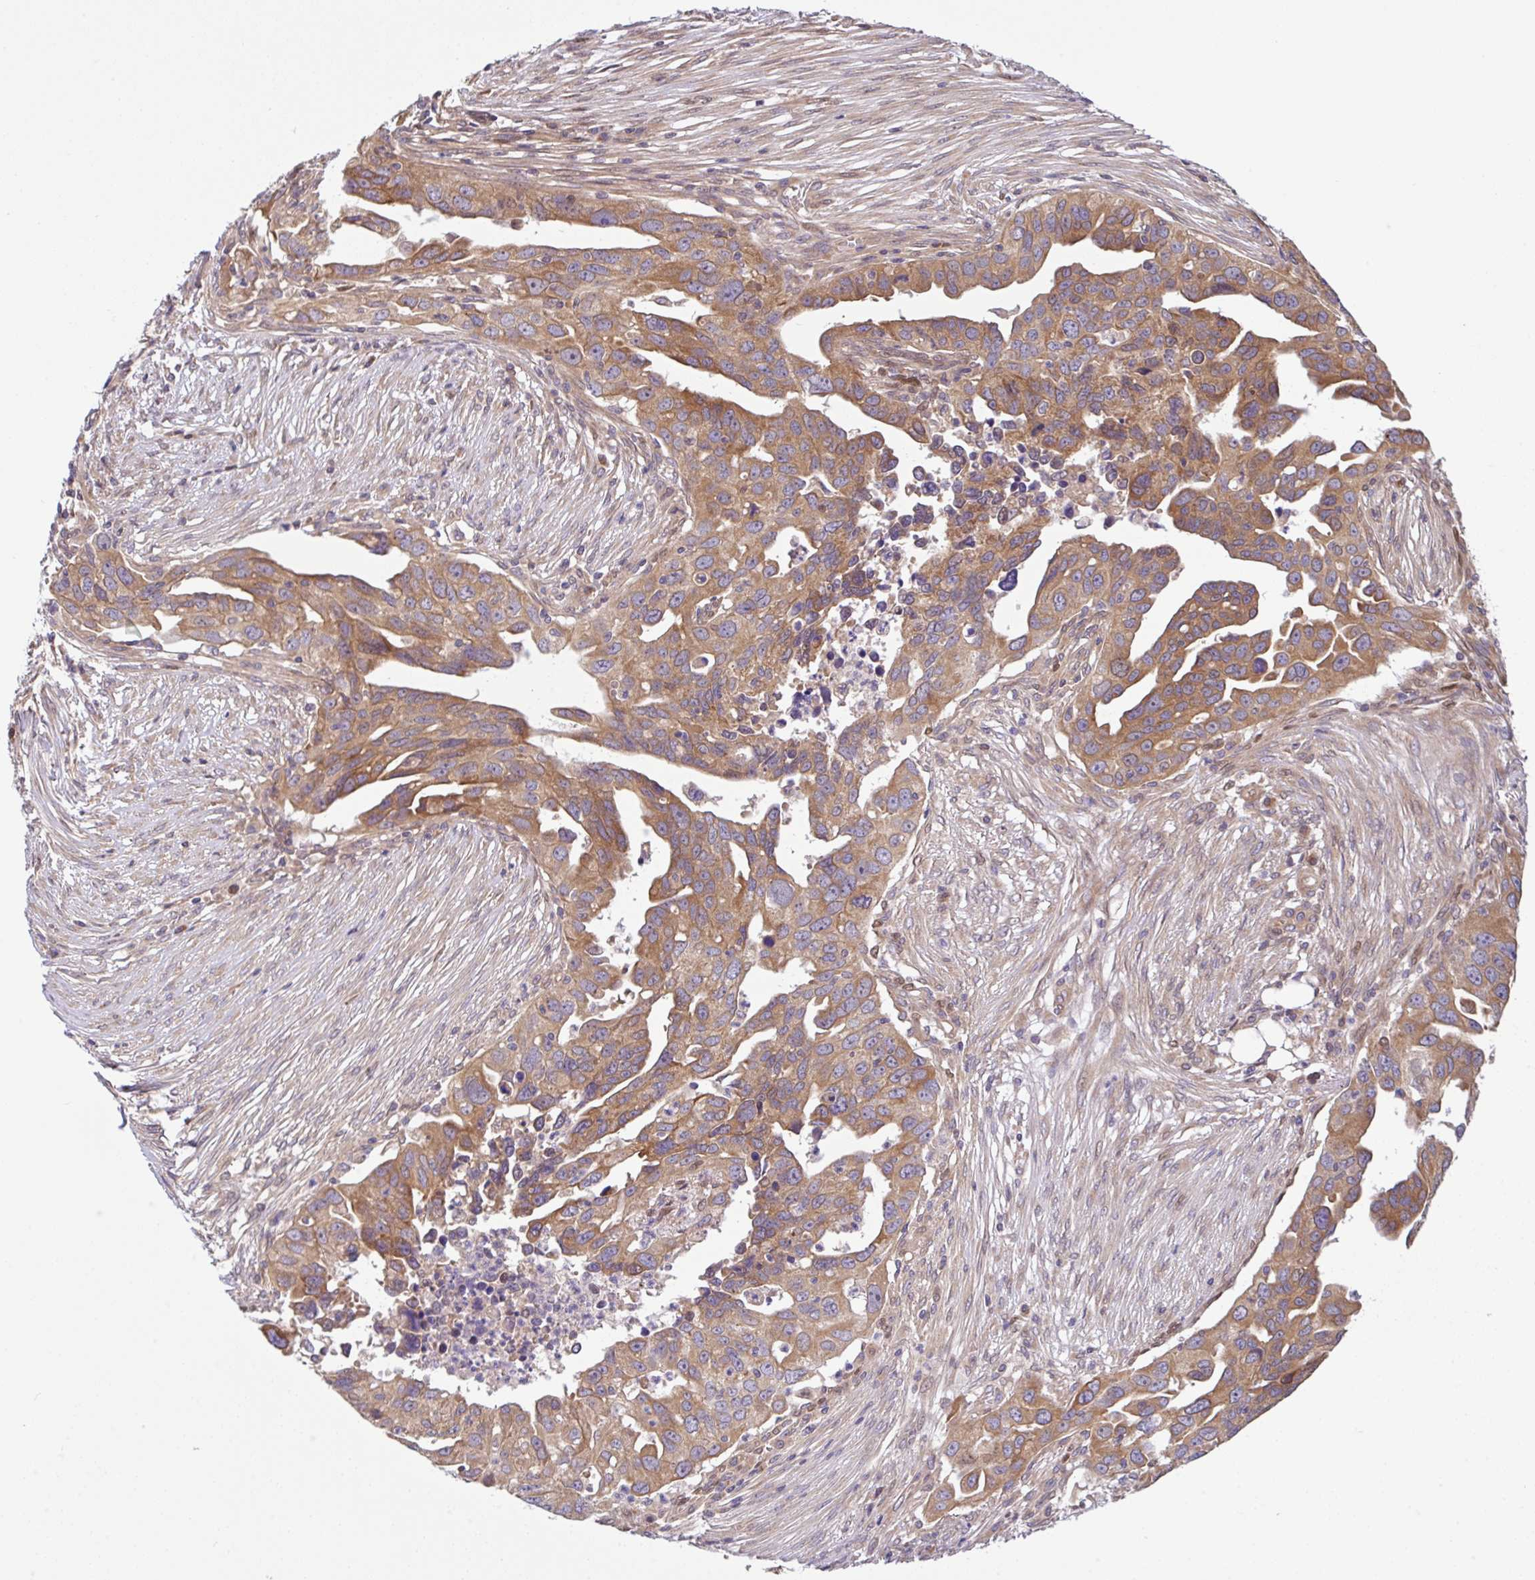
{"staining": {"intensity": "moderate", "quantity": ">75%", "location": "cytoplasmic/membranous"}, "tissue": "ovarian cancer", "cell_type": "Tumor cells", "image_type": "cancer", "snomed": [{"axis": "morphology", "description": "Carcinoma, endometroid"}, {"axis": "morphology", "description": "Cystadenocarcinoma, serous, NOS"}, {"axis": "topography", "description": "Ovary"}], "caption": "Human ovarian endometroid carcinoma stained for a protein (brown) reveals moderate cytoplasmic/membranous positive positivity in about >75% of tumor cells.", "gene": "UBE4A", "patient": {"sex": "female", "age": 45}}